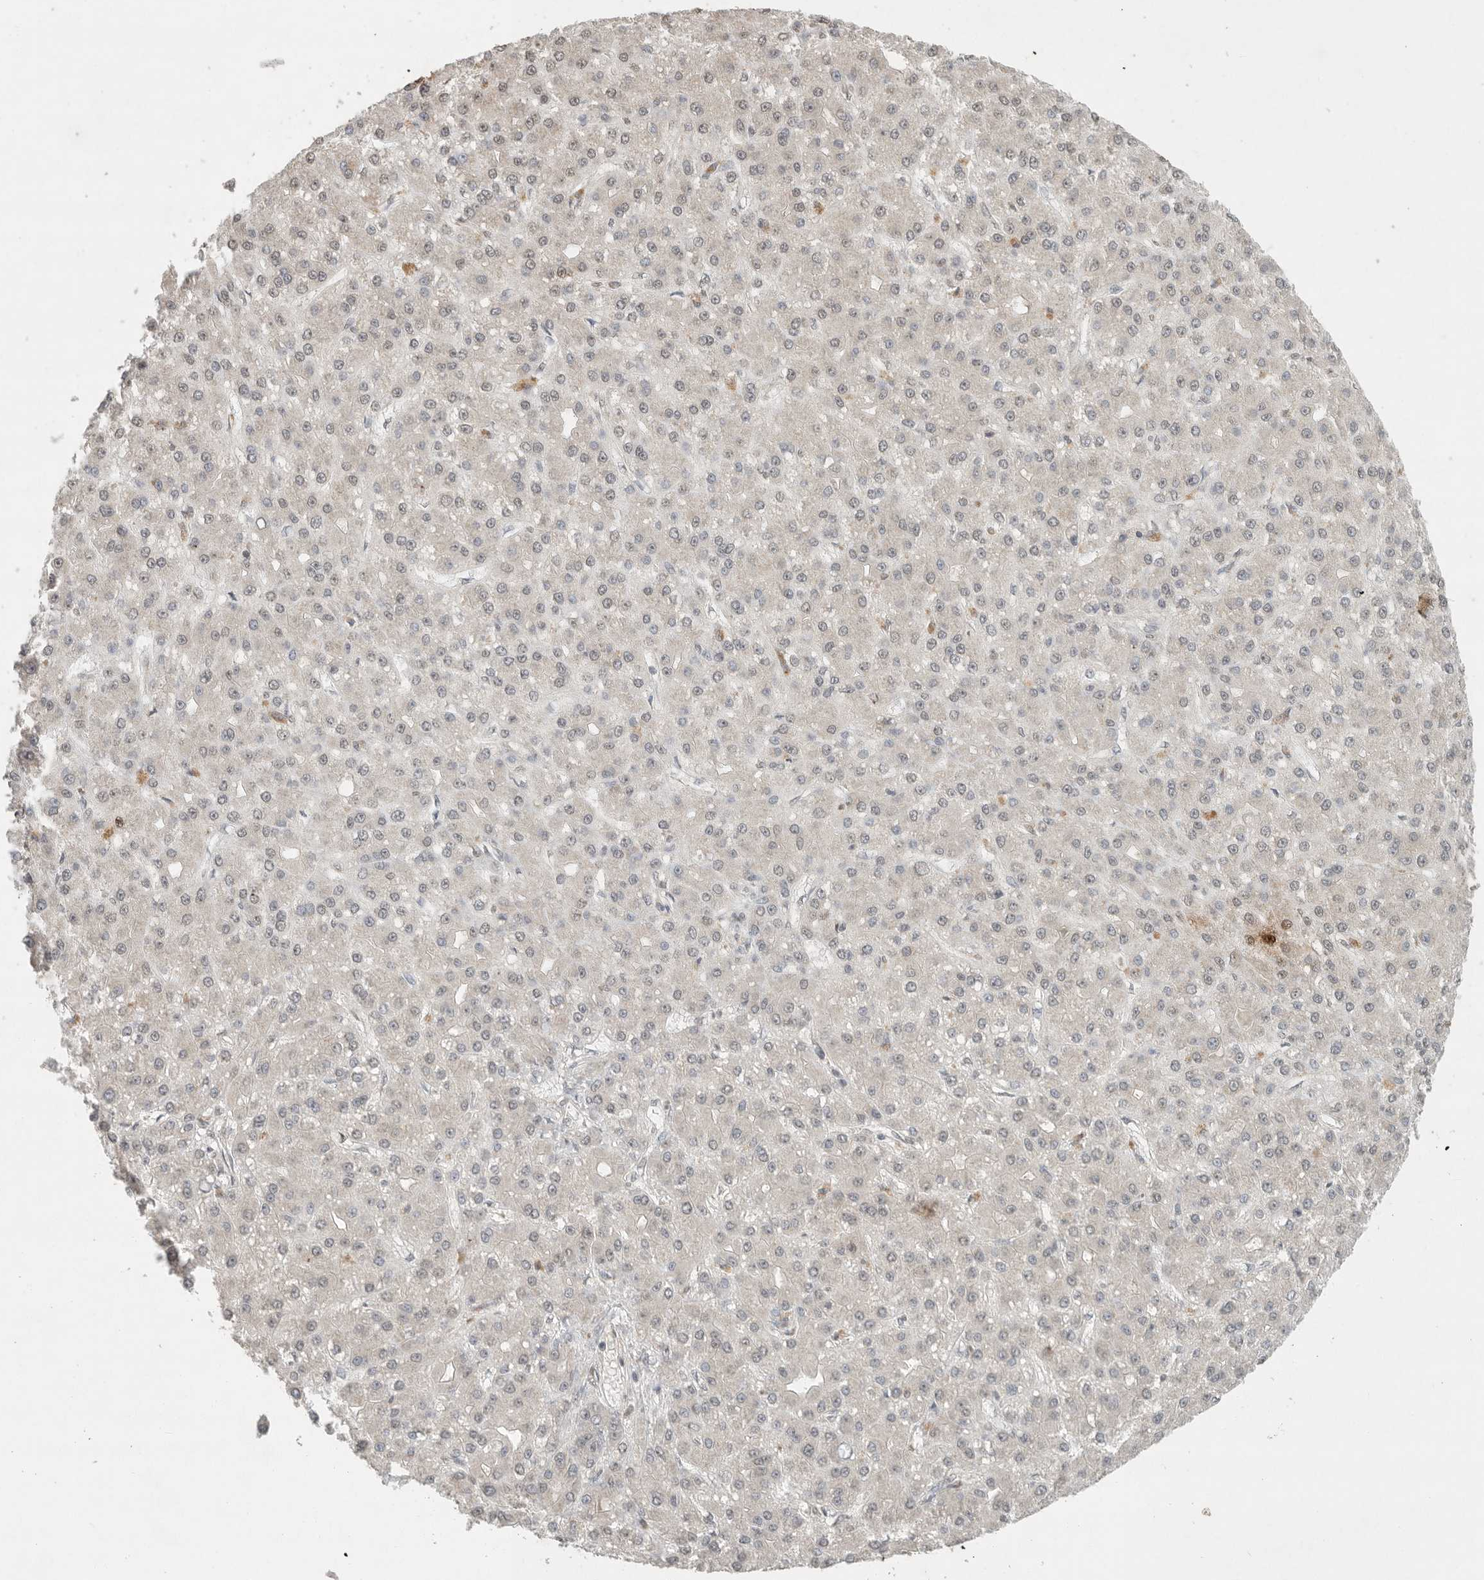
{"staining": {"intensity": "weak", "quantity": "<25%", "location": "nuclear"}, "tissue": "liver cancer", "cell_type": "Tumor cells", "image_type": "cancer", "snomed": [{"axis": "morphology", "description": "Carcinoma, Hepatocellular, NOS"}, {"axis": "topography", "description": "Liver"}], "caption": "Immunohistochemistry photomicrograph of neoplastic tissue: human liver hepatocellular carcinoma stained with DAB (3,3'-diaminobenzidine) exhibits no significant protein staining in tumor cells. Nuclei are stained in blue.", "gene": "KLK5", "patient": {"sex": "male", "age": 67}}